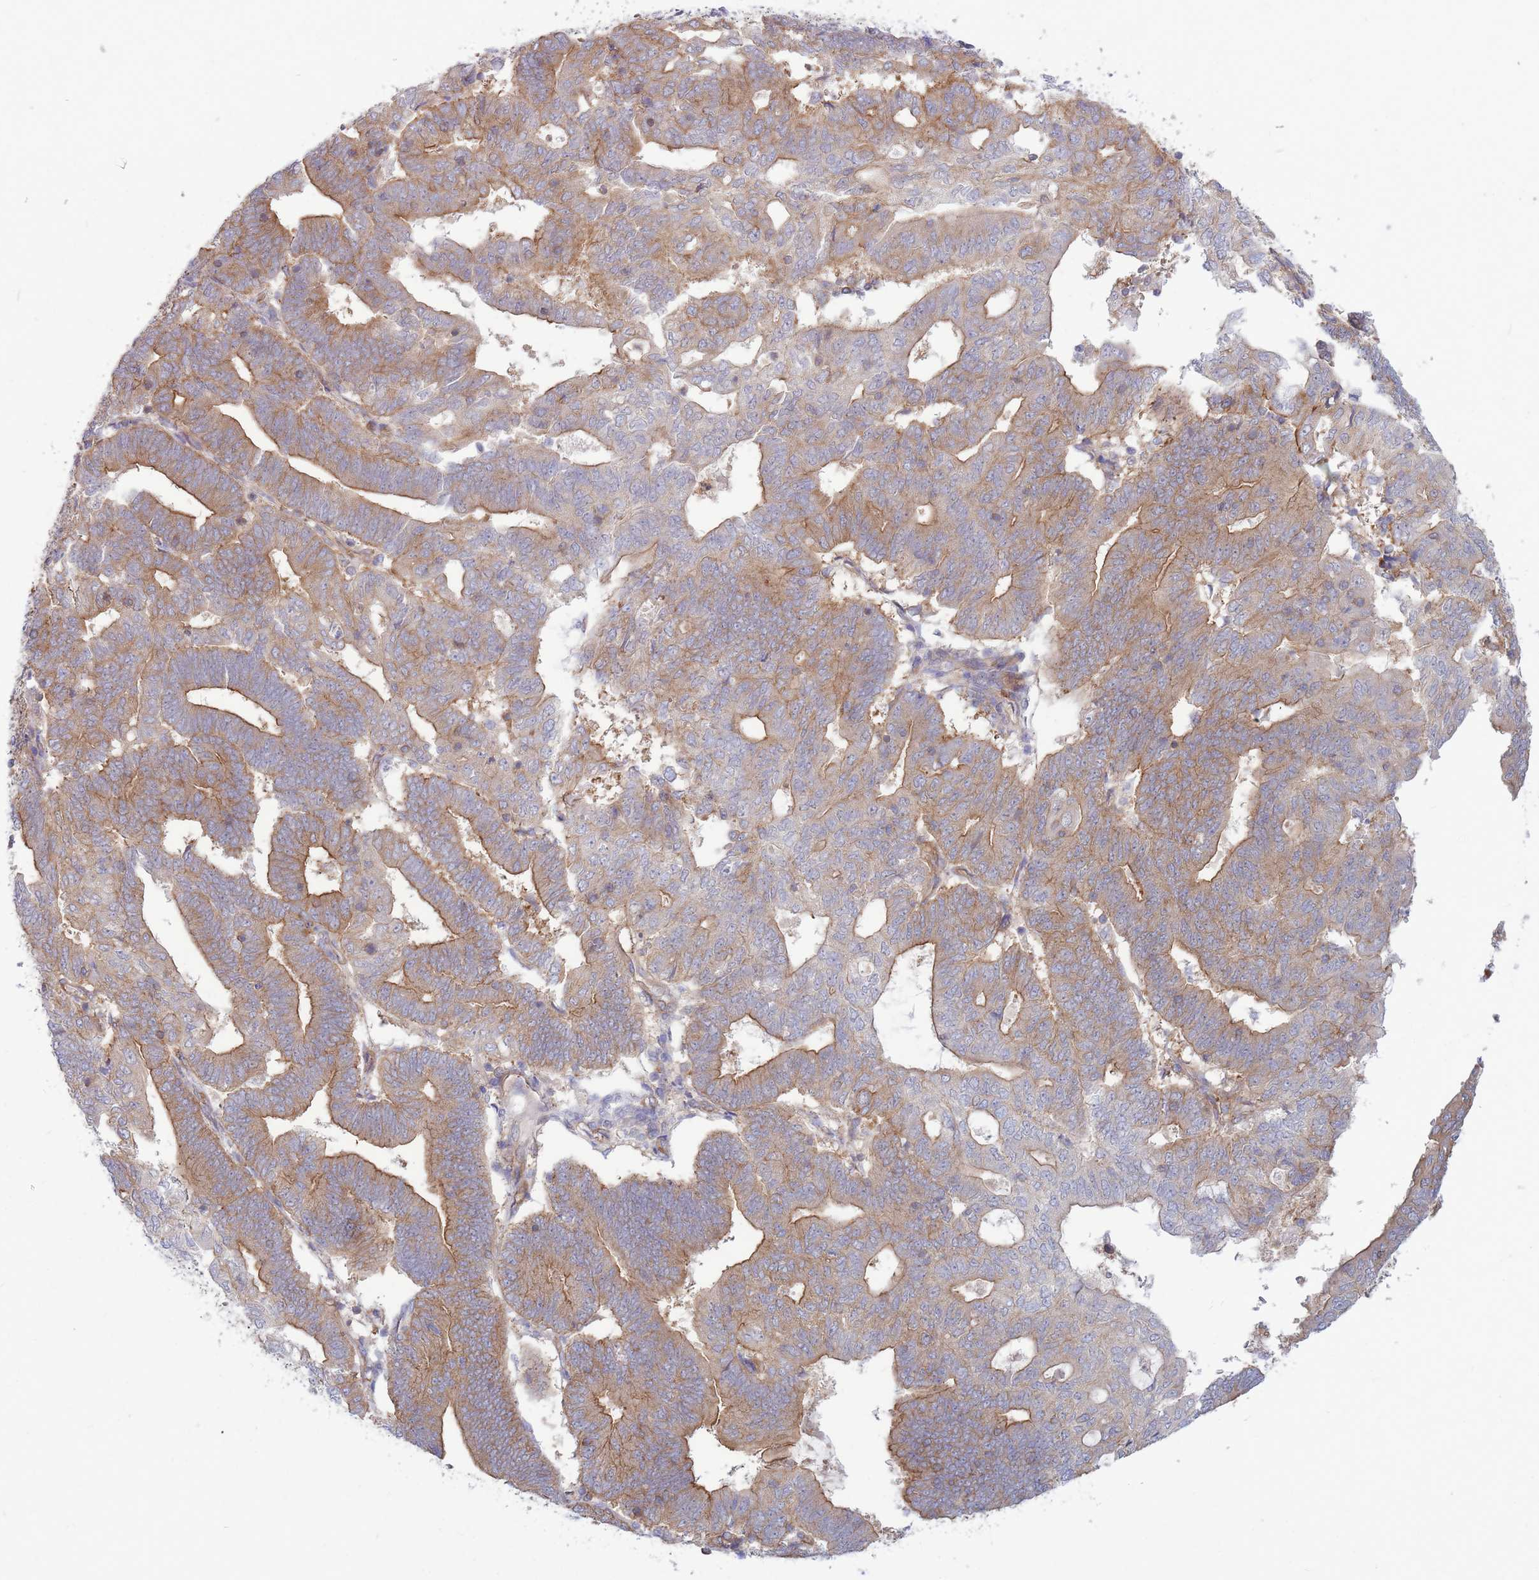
{"staining": {"intensity": "moderate", "quantity": ">75%", "location": "cytoplasmic/membranous"}, "tissue": "endometrial cancer", "cell_type": "Tumor cells", "image_type": "cancer", "snomed": [{"axis": "morphology", "description": "Adenocarcinoma, NOS"}, {"axis": "topography", "description": "Endometrium"}], "caption": "This image exhibits immunohistochemistry (IHC) staining of human endometrial cancer (adenocarcinoma), with medium moderate cytoplasmic/membranous positivity in approximately >75% of tumor cells.", "gene": "GGA1", "patient": {"sex": "female", "age": 70}}